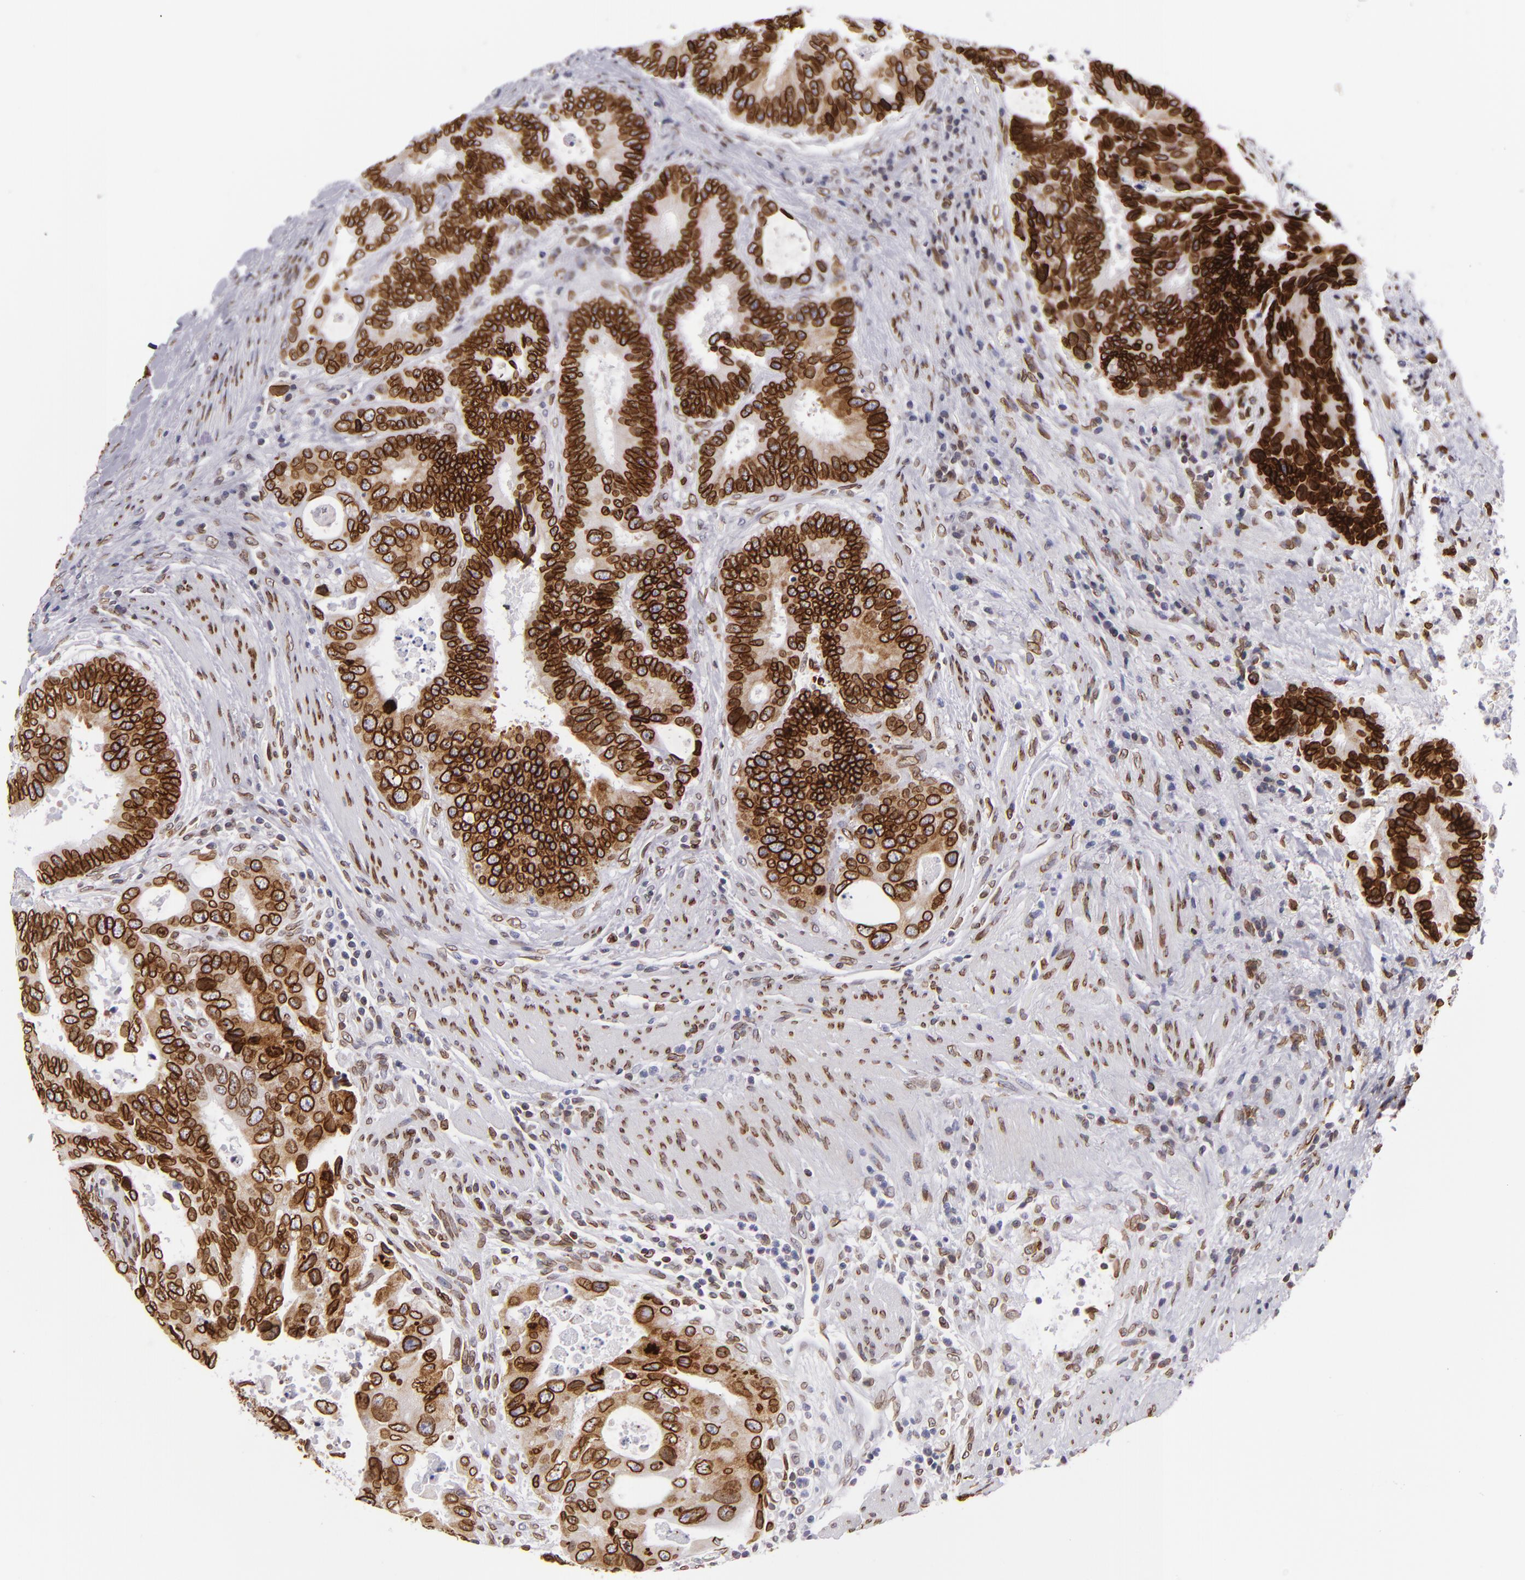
{"staining": {"intensity": "strong", "quantity": ">75%", "location": "cytoplasmic/membranous,nuclear"}, "tissue": "colorectal cancer", "cell_type": "Tumor cells", "image_type": "cancer", "snomed": [{"axis": "morphology", "description": "Adenocarcinoma, NOS"}, {"axis": "topography", "description": "Rectum"}], "caption": "Immunohistochemistry histopathology image of neoplastic tissue: human adenocarcinoma (colorectal) stained using immunohistochemistry (IHC) displays high levels of strong protein expression localized specifically in the cytoplasmic/membranous and nuclear of tumor cells, appearing as a cytoplasmic/membranous and nuclear brown color.", "gene": "EMD", "patient": {"sex": "female", "age": 67}}